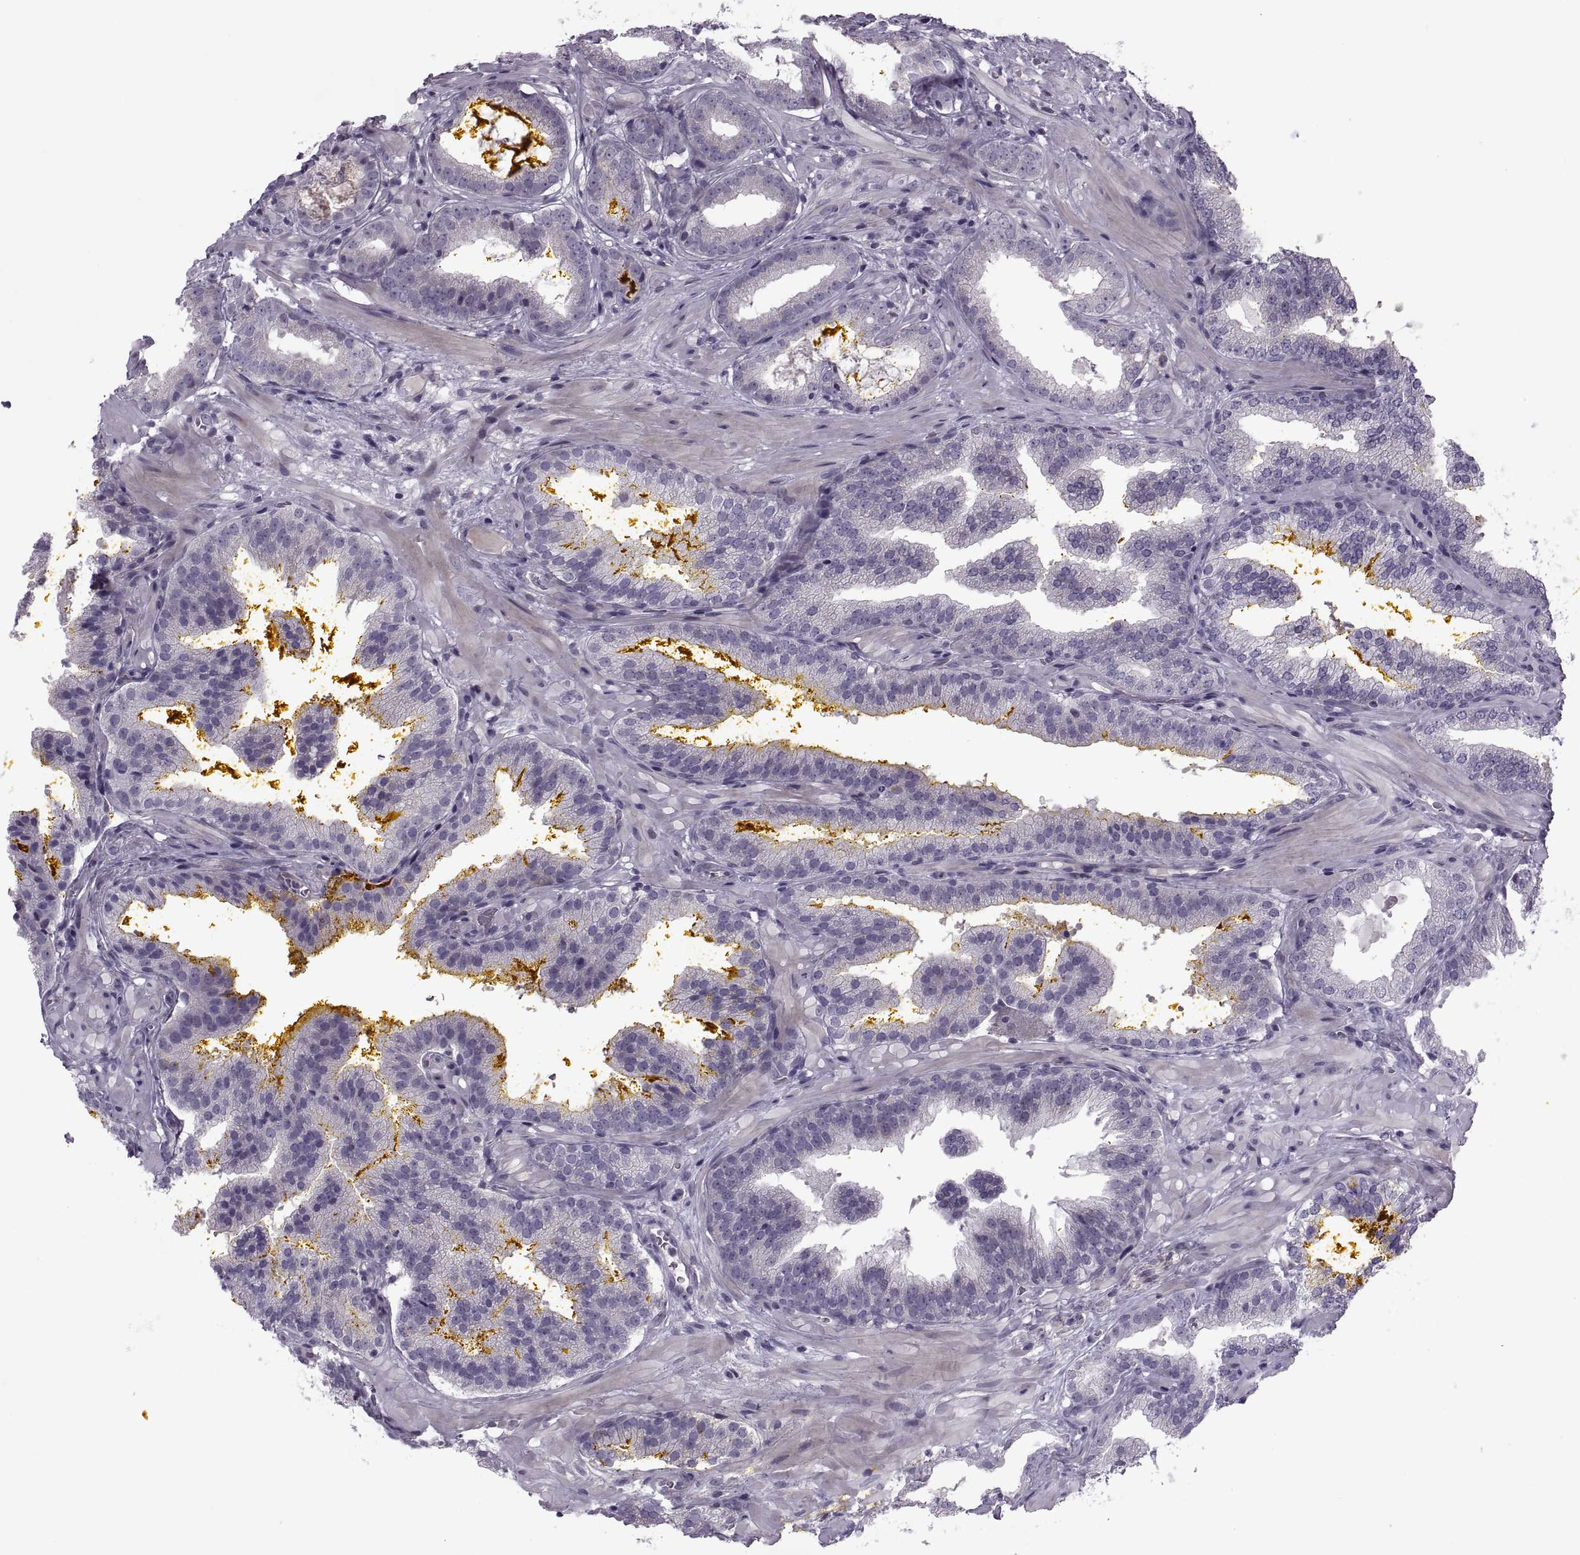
{"staining": {"intensity": "negative", "quantity": "none", "location": "none"}, "tissue": "prostate cancer", "cell_type": "Tumor cells", "image_type": "cancer", "snomed": [{"axis": "morphology", "description": "Adenocarcinoma, NOS"}, {"axis": "topography", "description": "Prostate"}], "caption": "There is no significant expression in tumor cells of prostate cancer.", "gene": "ODF3", "patient": {"sex": "male", "age": 63}}